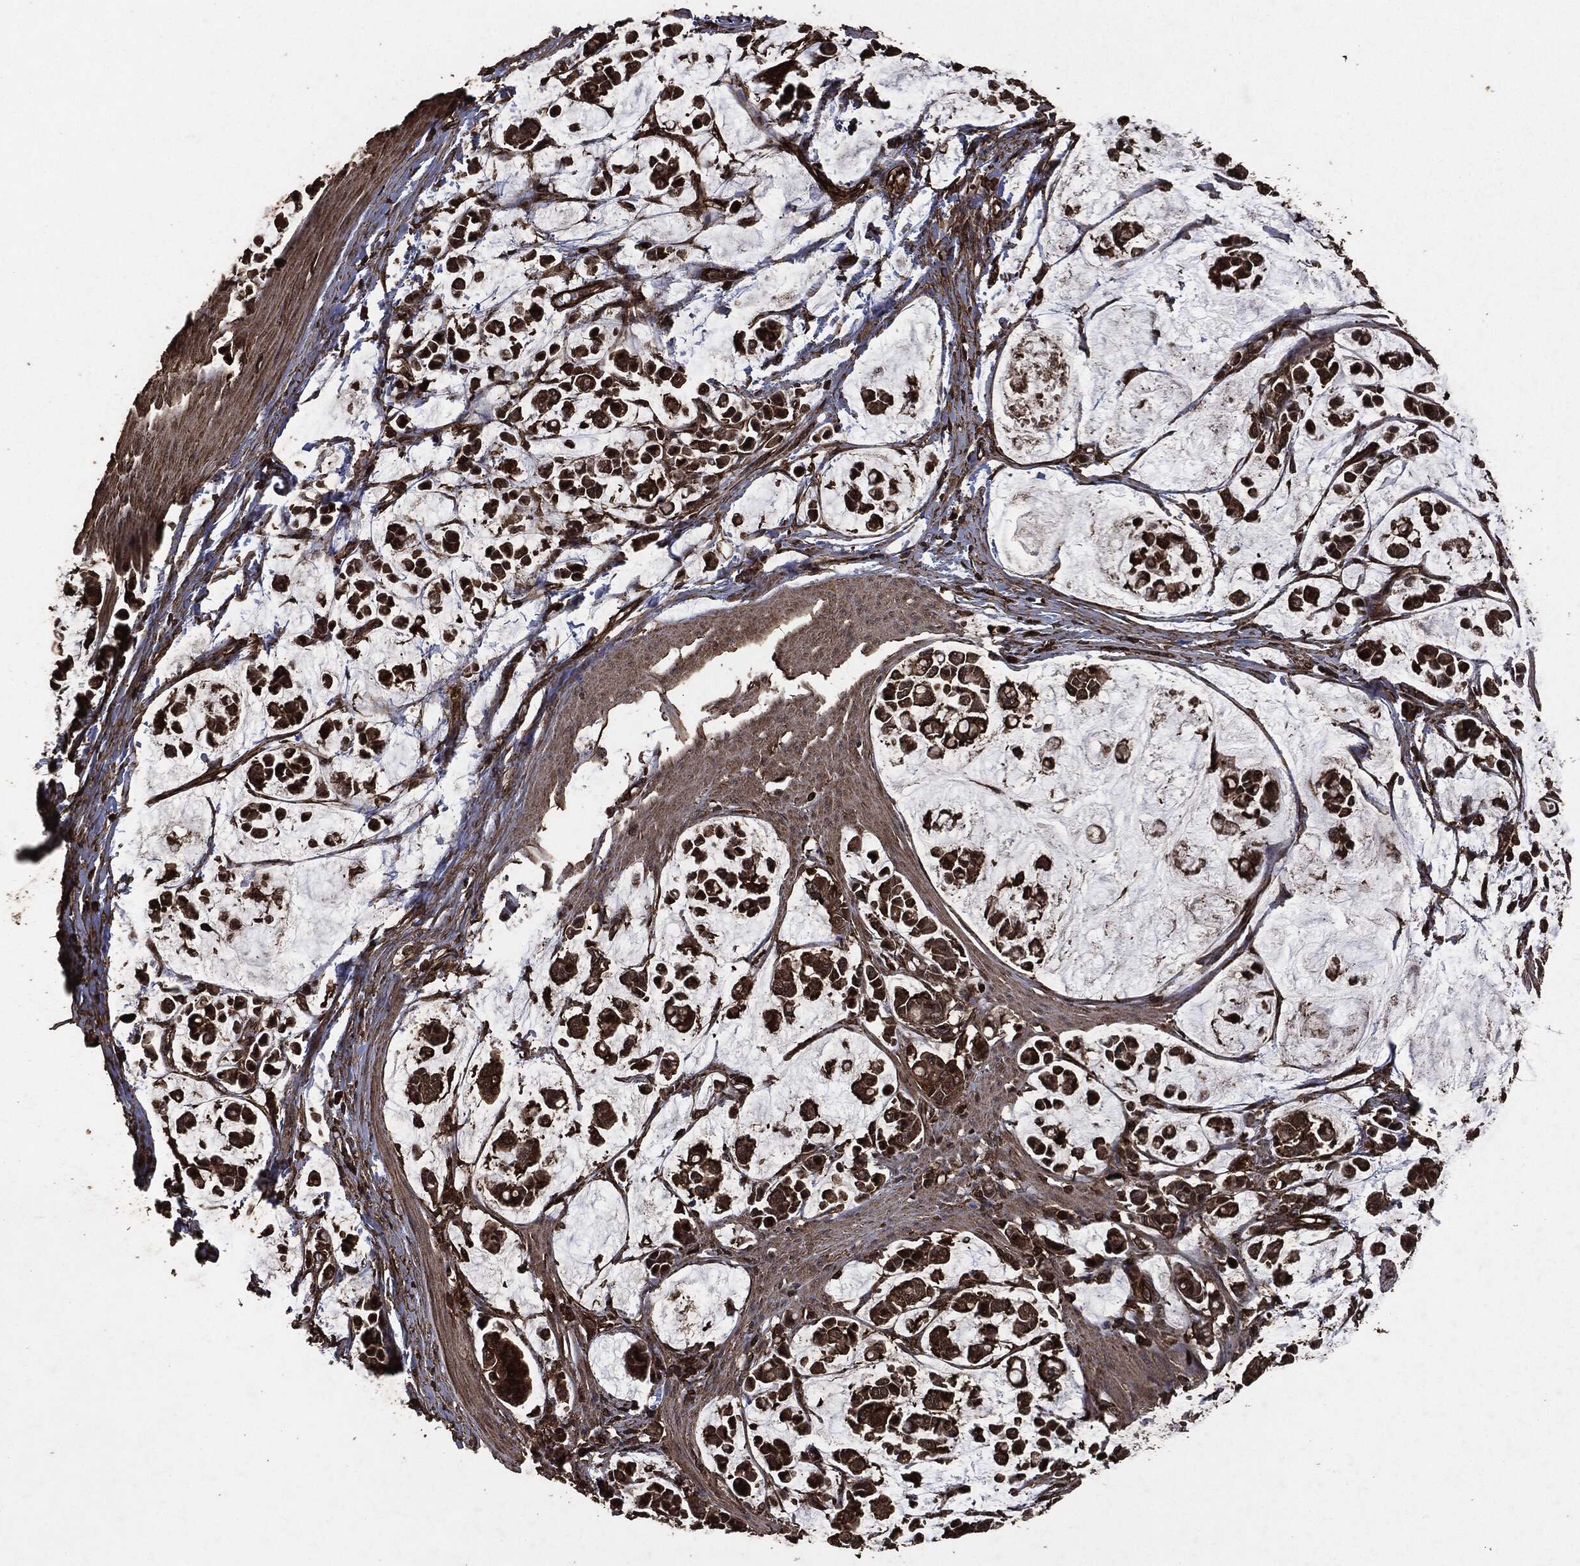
{"staining": {"intensity": "strong", "quantity": "25%-75%", "location": "cytoplasmic/membranous"}, "tissue": "stomach cancer", "cell_type": "Tumor cells", "image_type": "cancer", "snomed": [{"axis": "morphology", "description": "Adenocarcinoma, NOS"}, {"axis": "topography", "description": "Stomach"}], "caption": "High-magnification brightfield microscopy of stomach cancer stained with DAB (3,3'-diaminobenzidine) (brown) and counterstained with hematoxylin (blue). tumor cells exhibit strong cytoplasmic/membranous positivity is present in about25%-75% of cells.", "gene": "HRAS", "patient": {"sex": "male", "age": 82}}